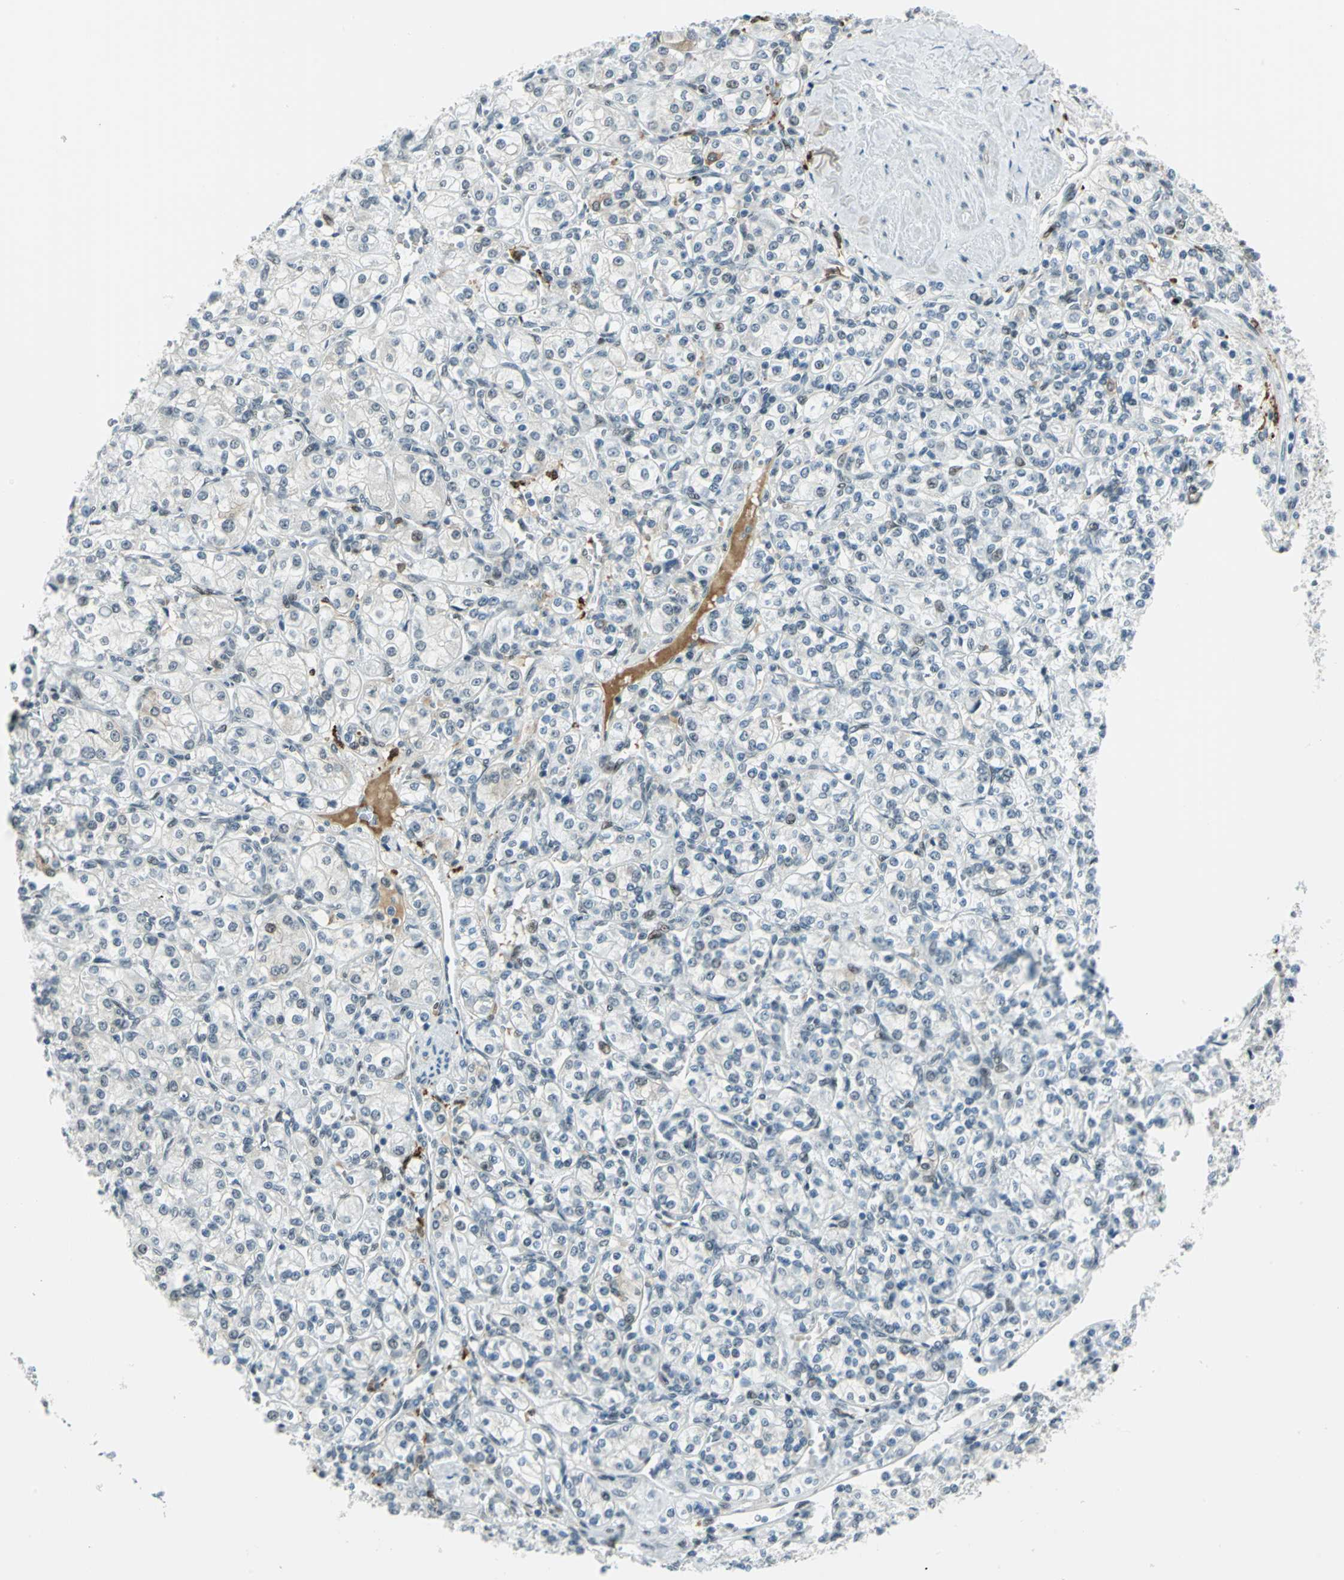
{"staining": {"intensity": "negative", "quantity": "none", "location": "none"}, "tissue": "renal cancer", "cell_type": "Tumor cells", "image_type": "cancer", "snomed": [{"axis": "morphology", "description": "Adenocarcinoma, NOS"}, {"axis": "topography", "description": "Kidney"}], "caption": "An IHC photomicrograph of renal cancer (adenocarcinoma) is shown. There is no staining in tumor cells of renal cancer (adenocarcinoma).", "gene": "MTMR10", "patient": {"sex": "male", "age": 77}}